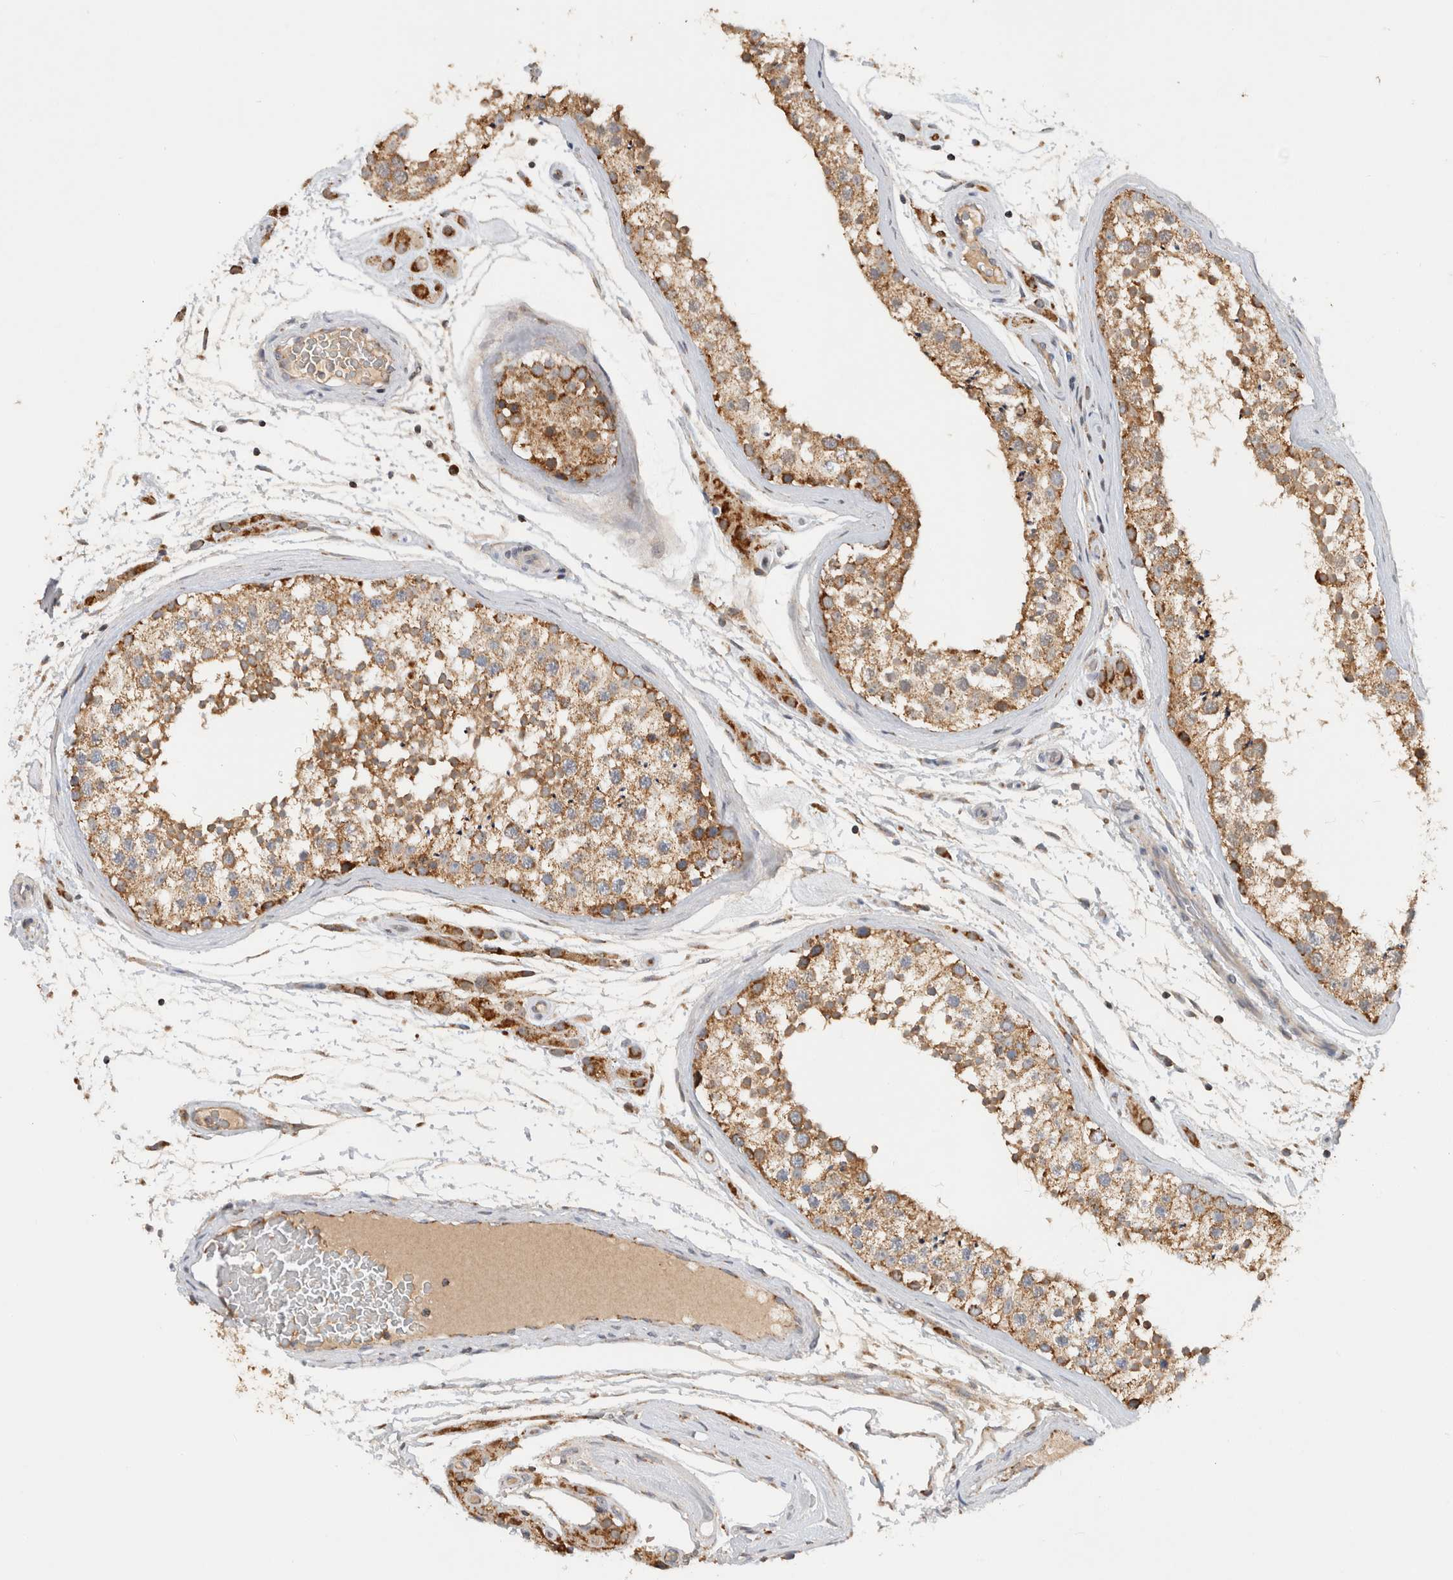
{"staining": {"intensity": "moderate", "quantity": ">75%", "location": "cytoplasmic/membranous"}, "tissue": "testis", "cell_type": "Cells in seminiferous ducts", "image_type": "normal", "snomed": [{"axis": "morphology", "description": "Normal tissue, NOS"}, {"axis": "topography", "description": "Testis"}], "caption": "A micrograph showing moderate cytoplasmic/membranous positivity in approximately >75% of cells in seminiferous ducts in normal testis, as visualized by brown immunohistochemical staining.", "gene": "AMPD1", "patient": {"sex": "male", "age": 46}}